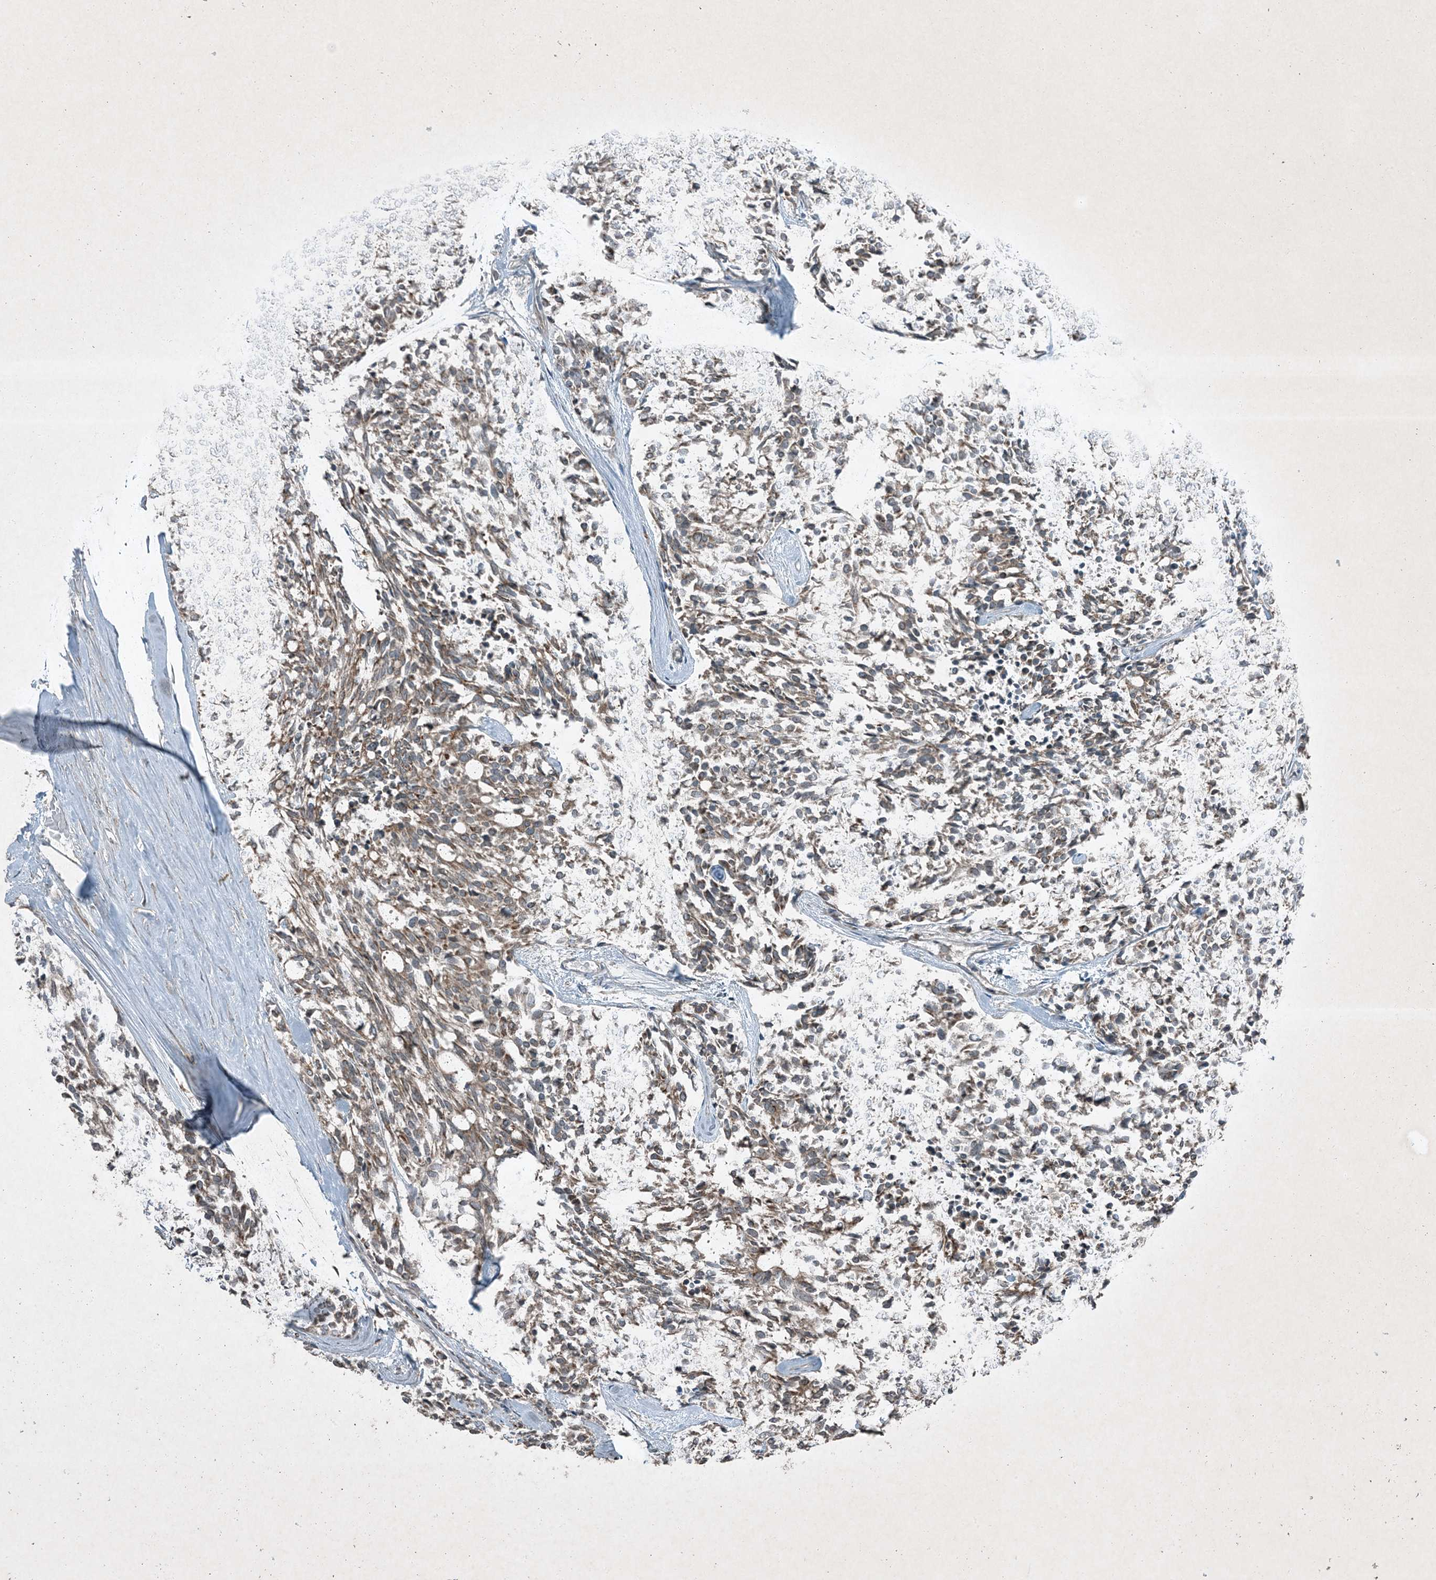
{"staining": {"intensity": "weak", "quantity": ">75%", "location": "cytoplasmic/membranous"}, "tissue": "carcinoid", "cell_type": "Tumor cells", "image_type": "cancer", "snomed": [{"axis": "morphology", "description": "Carcinoid, malignant, NOS"}, {"axis": "topography", "description": "Pancreas"}], "caption": "IHC photomicrograph of carcinoid stained for a protein (brown), which reveals low levels of weak cytoplasmic/membranous staining in approximately >75% of tumor cells.", "gene": "MDN1", "patient": {"sex": "female", "age": 54}}